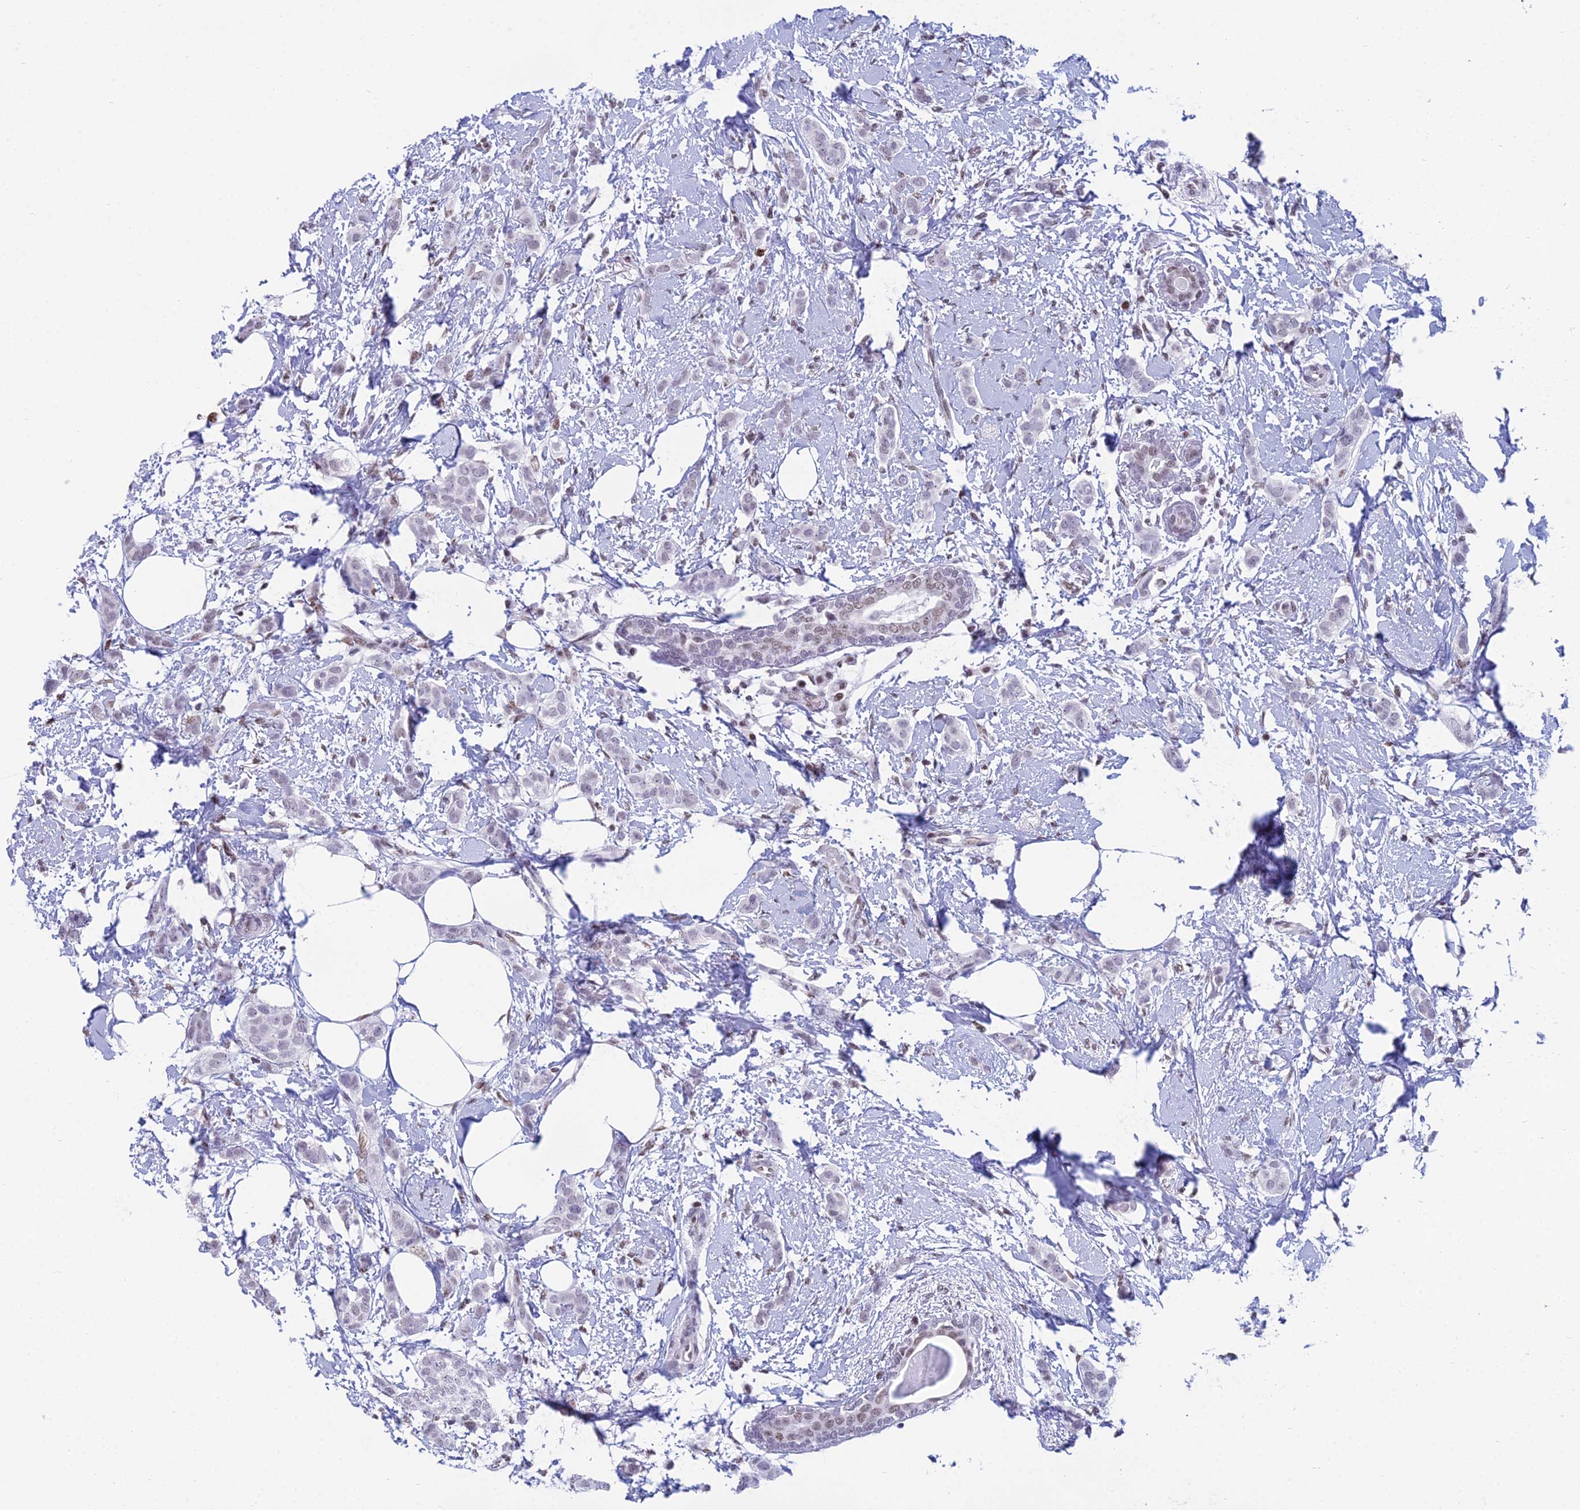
{"staining": {"intensity": "weak", "quantity": "25%-75%", "location": "nuclear"}, "tissue": "breast cancer", "cell_type": "Tumor cells", "image_type": "cancer", "snomed": [{"axis": "morphology", "description": "Duct carcinoma"}, {"axis": "topography", "description": "Breast"}], "caption": "Immunohistochemistry (IHC) (DAB (3,3'-diaminobenzidine)) staining of human breast cancer exhibits weak nuclear protein positivity in about 25%-75% of tumor cells.", "gene": "CDC26", "patient": {"sex": "female", "age": 72}}